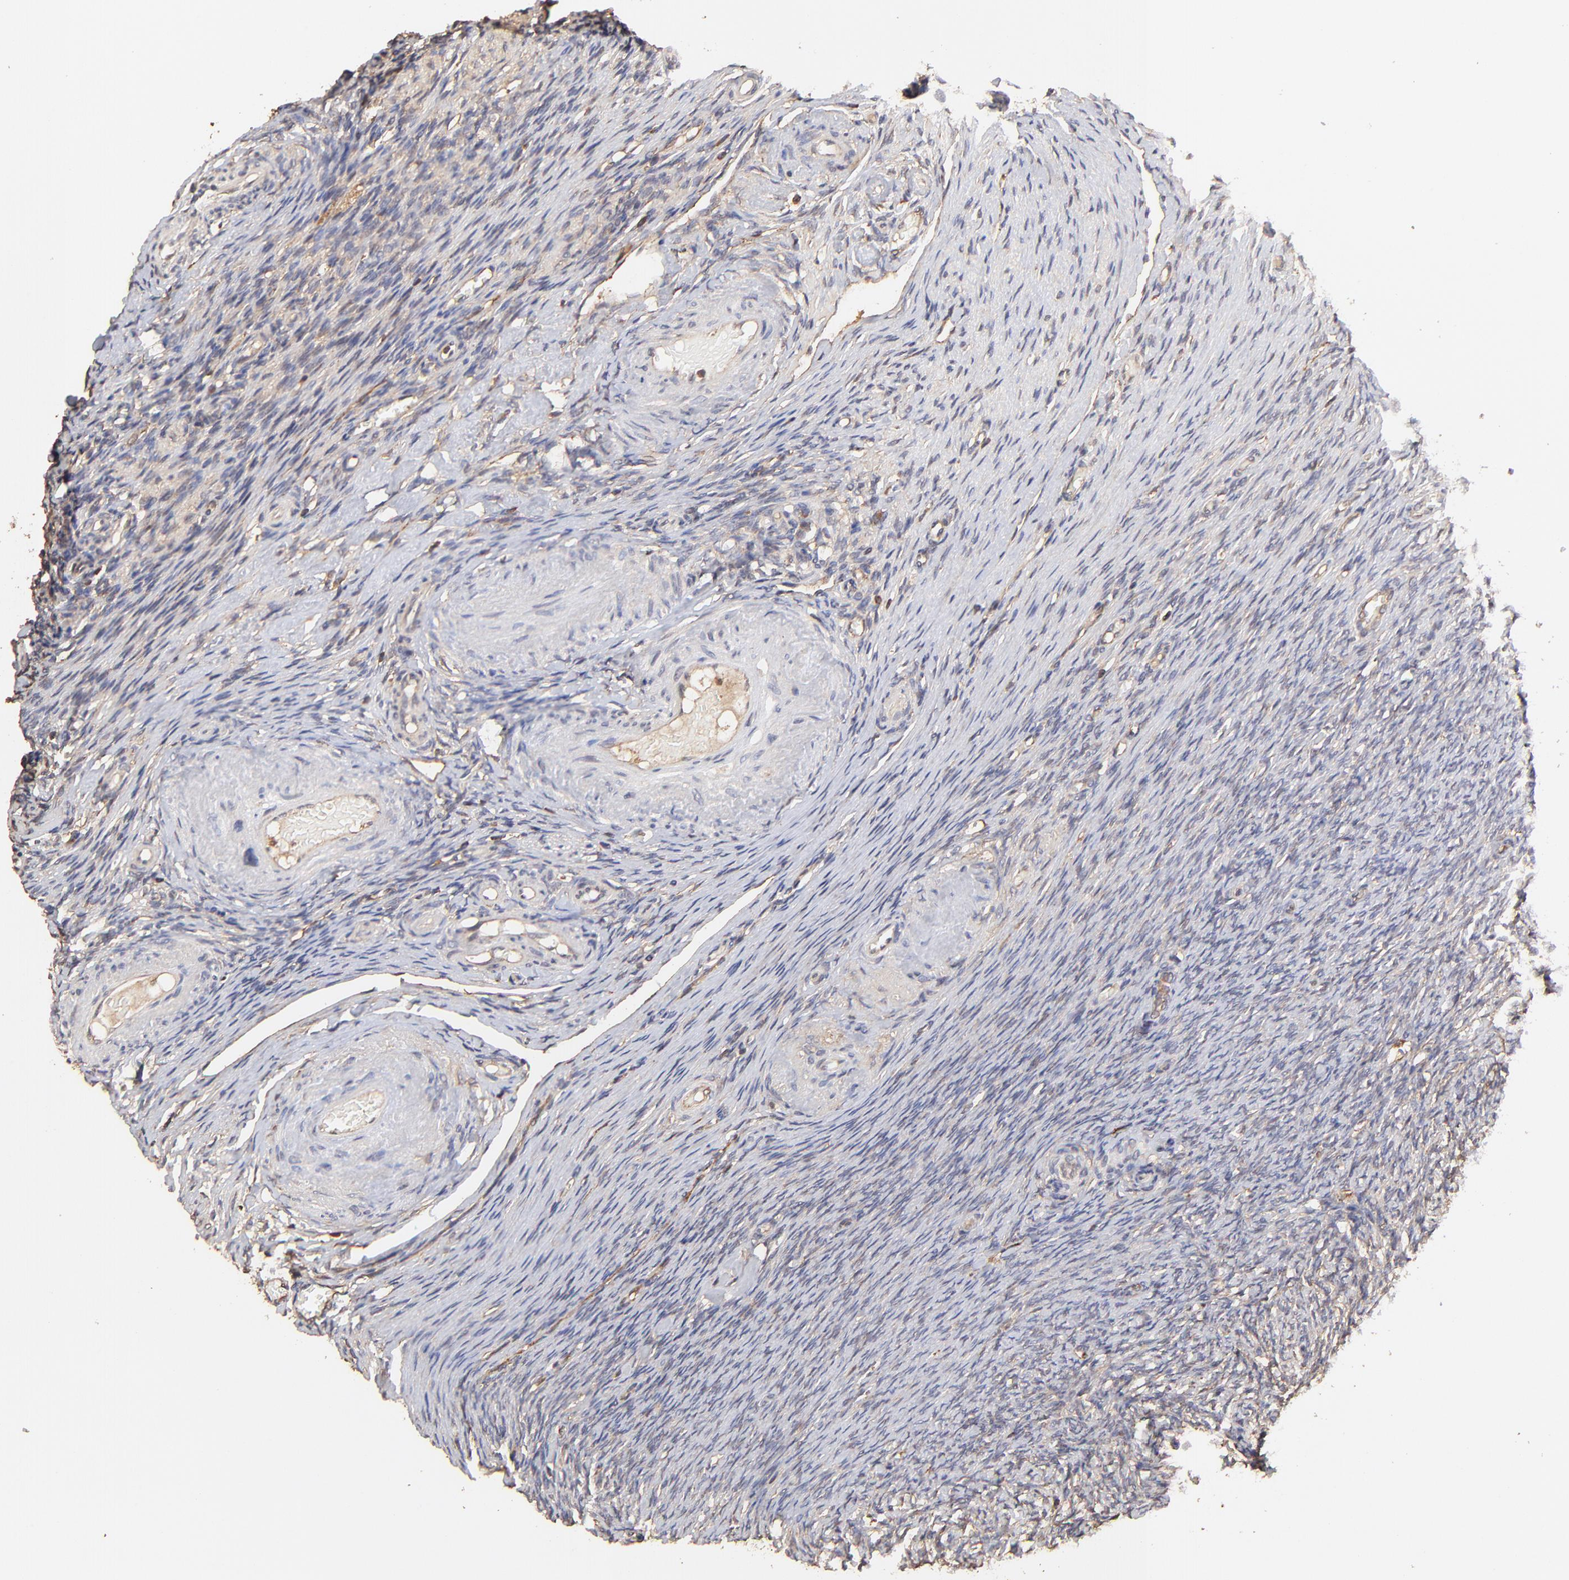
{"staining": {"intensity": "moderate", "quantity": ">75%", "location": "cytoplasmic/membranous"}, "tissue": "ovary", "cell_type": "Follicle cells", "image_type": "normal", "snomed": [{"axis": "morphology", "description": "Normal tissue, NOS"}, {"axis": "topography", "description": "Ovary"}], "caption": "Moderate cytoplasmic/membranous protein positivity is present in approximately >75% of follicle cells in ovary.", "gene": "STON2", "patient": {"sex": "female", "age": 60}}